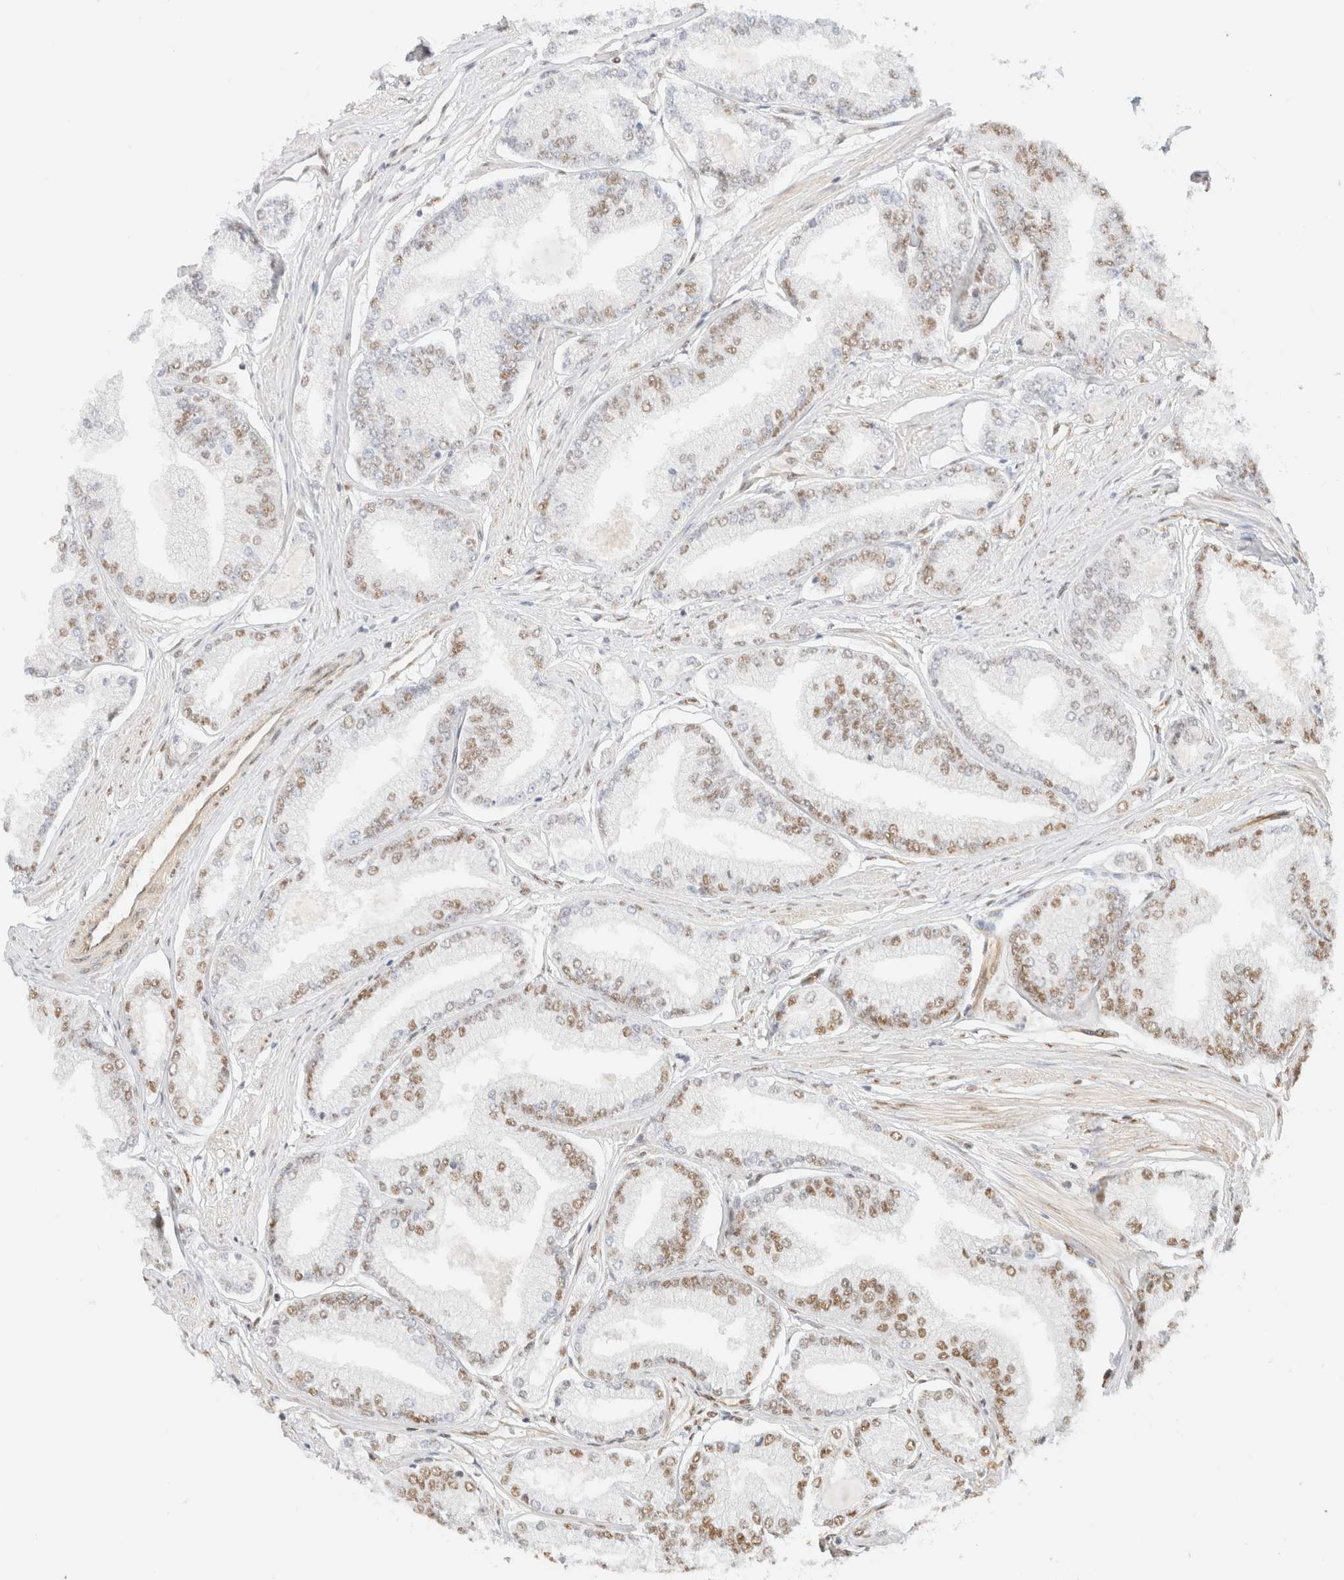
{"staining": {"intensity": "moderate", "quantity": "25%-75%", "location": "nuclear"}, "tissue": "prostate cancer", "cell_type": "Tumor cells", "image_type": "cancer", "snomed": [{"axis": "morphology", "description": "Adenocarcinoma, Low grade"}, {"axis": "topography", "description": "Prostate"}], "caption": "The immunohistochemical stain shows moderate nuclear staining in tumor cells of prostate cancer tissue.", "gene": "ARID5A", "patient": {"sex": "male", "age": 52}}